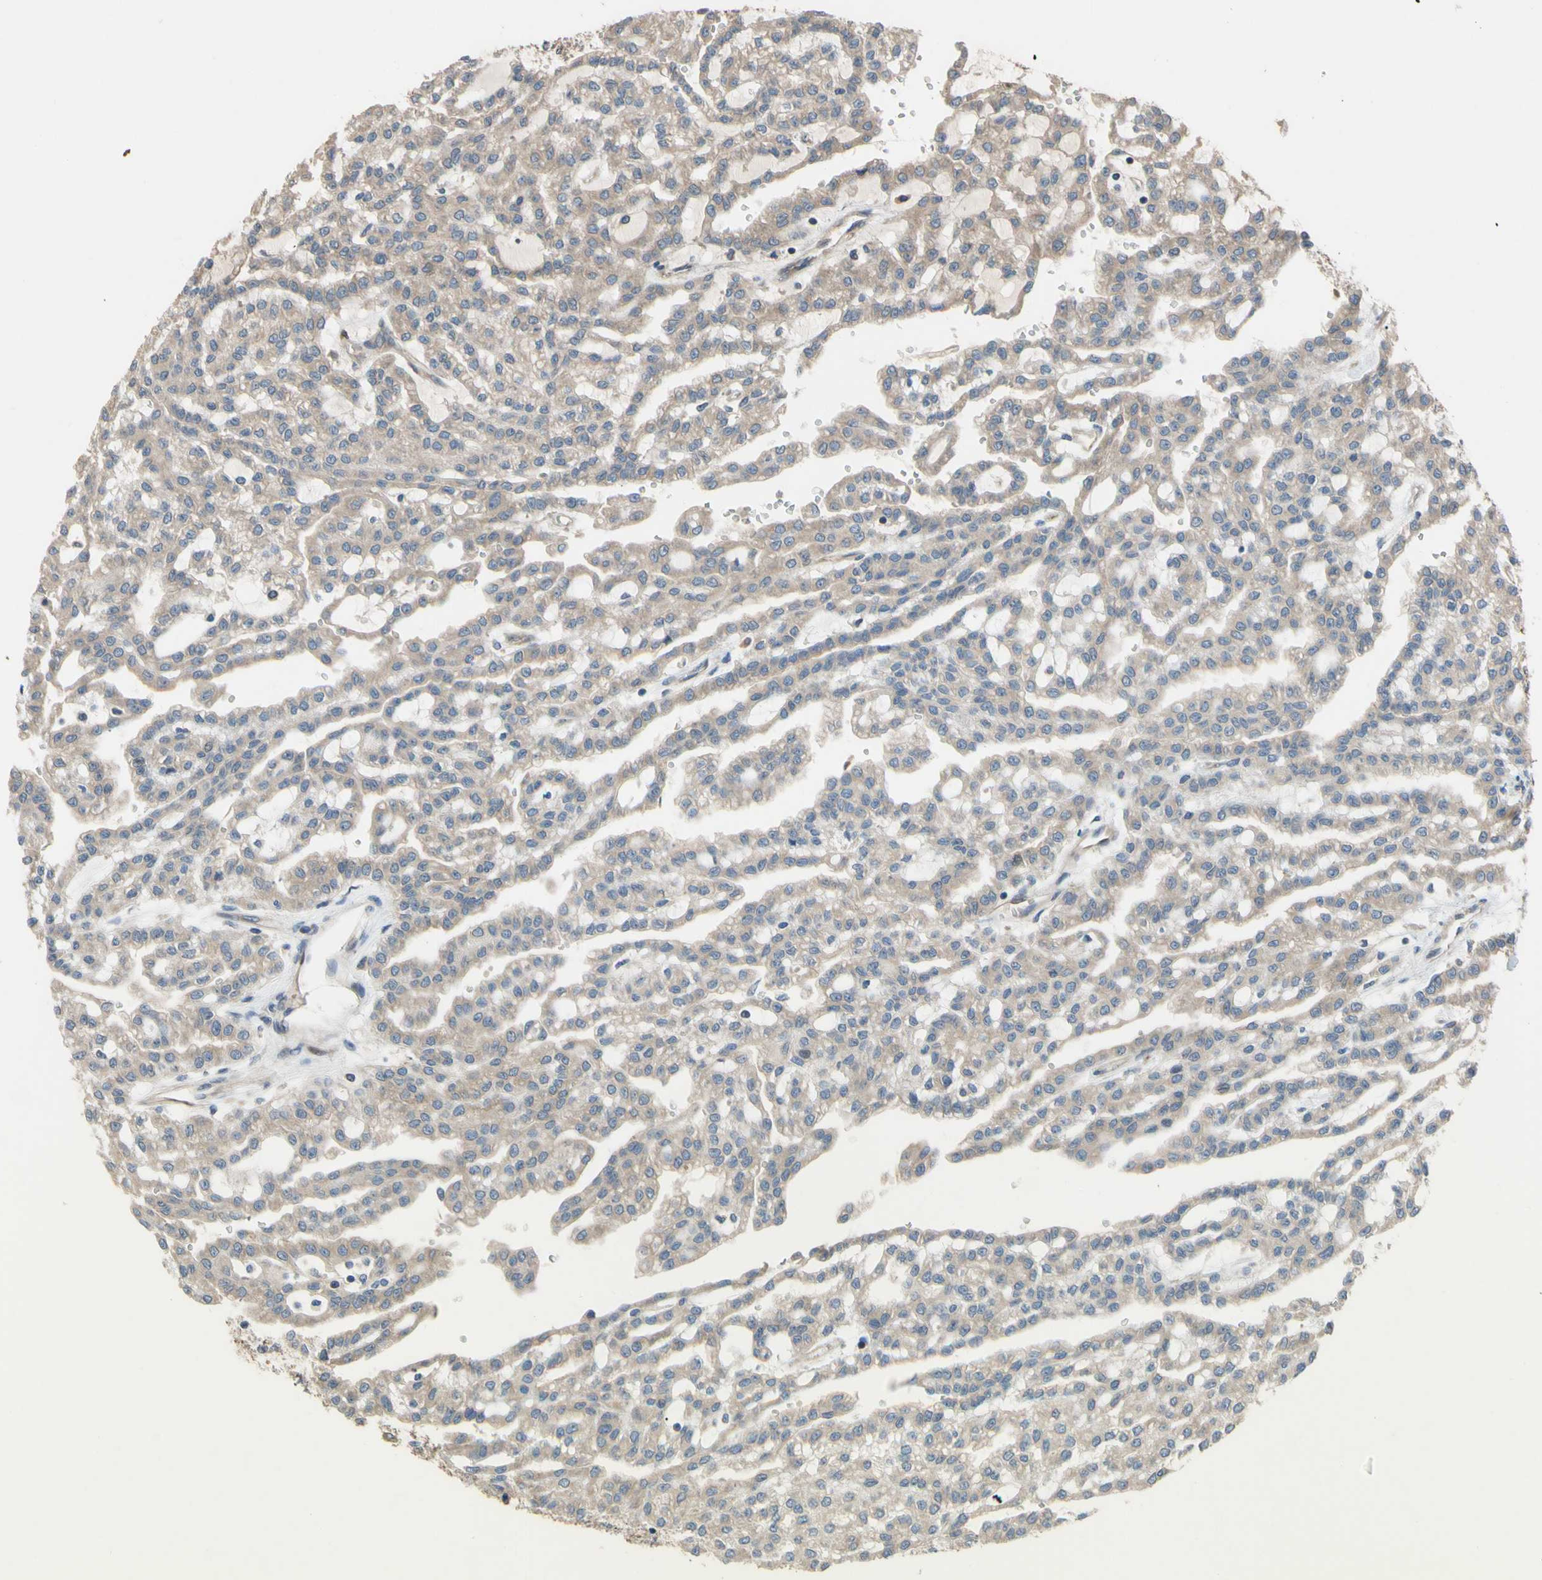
{"staining": {"intensity": "weak", "quantity": ">75%", "location": "cytoplasmic/membranous"}, "tissue": "renal cancer", "cell_type": "Tumor cells", "image_type": "cancer", "snomed": [{"axis": "morphology", "description": "Adenocarcinoma, NOS"}, {"axis": "topography", "description": "Kidney"}], "caption": "Renal cancer tissue displays weak cytoplasmic/membranous staining in about >75% of tumor cells", "gene": "SPTLC1", "patient": {"sex": "male", "age": 63}}